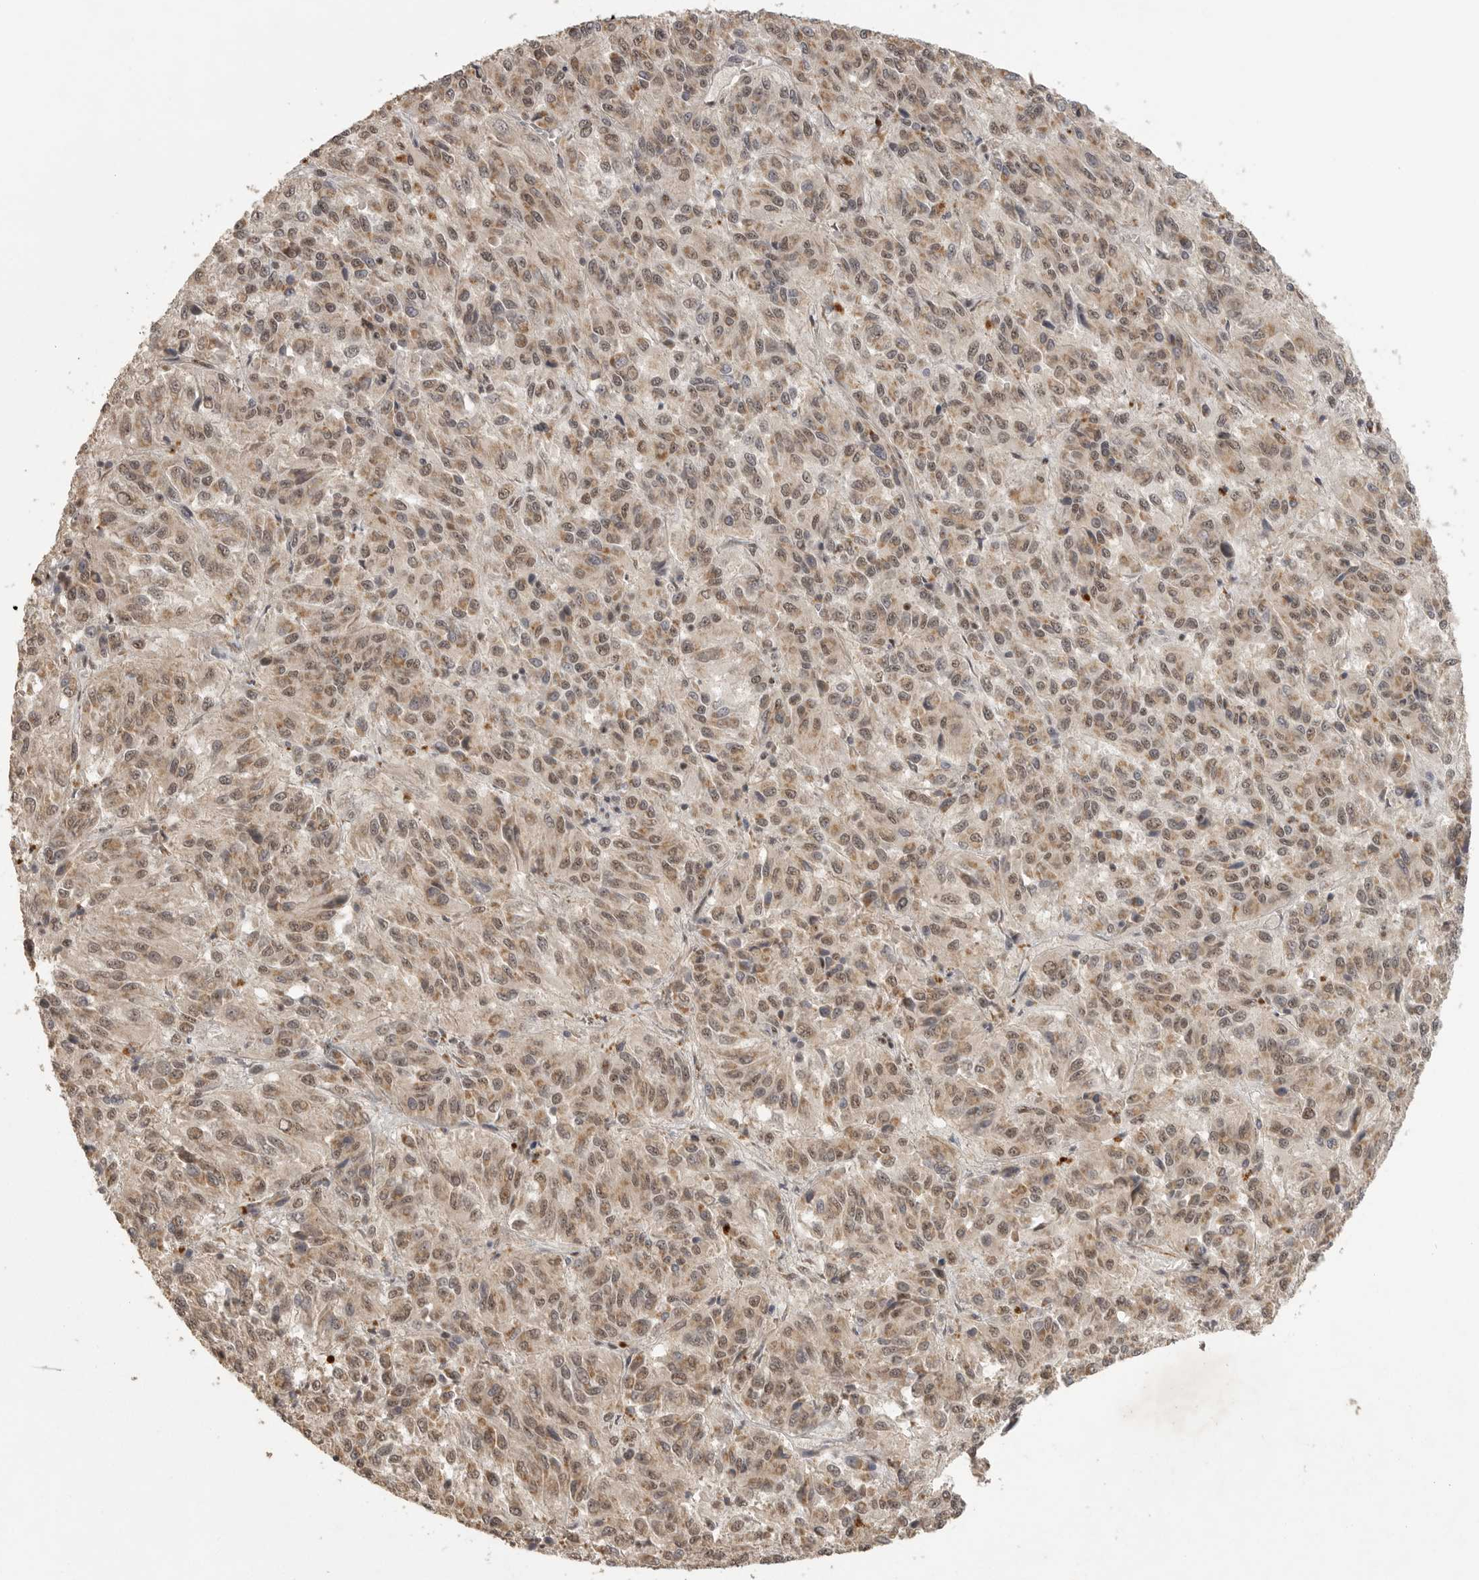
{"staining": {"intensity": "moderate", "quantity": "25%-75%", "location": "cytoplasmic/membranous,nuclear"}, "tissue": "melanoma", "cell_type": "Tumor cells", "image_type": "cancer", "snomed": [{"axis": "morphology", "description": "Malignant melanoma, Metastatic site"}, {"axis": "topography", "description": "Lung"}], "caption": "Moderate cytoplasmic/membranous and nuclear positivity is present in about 25%-75% of tumor cells in malignant melanoma (metastatic site).", "gene": "POMP", "patient": {"sex": "male", "age": 64}}